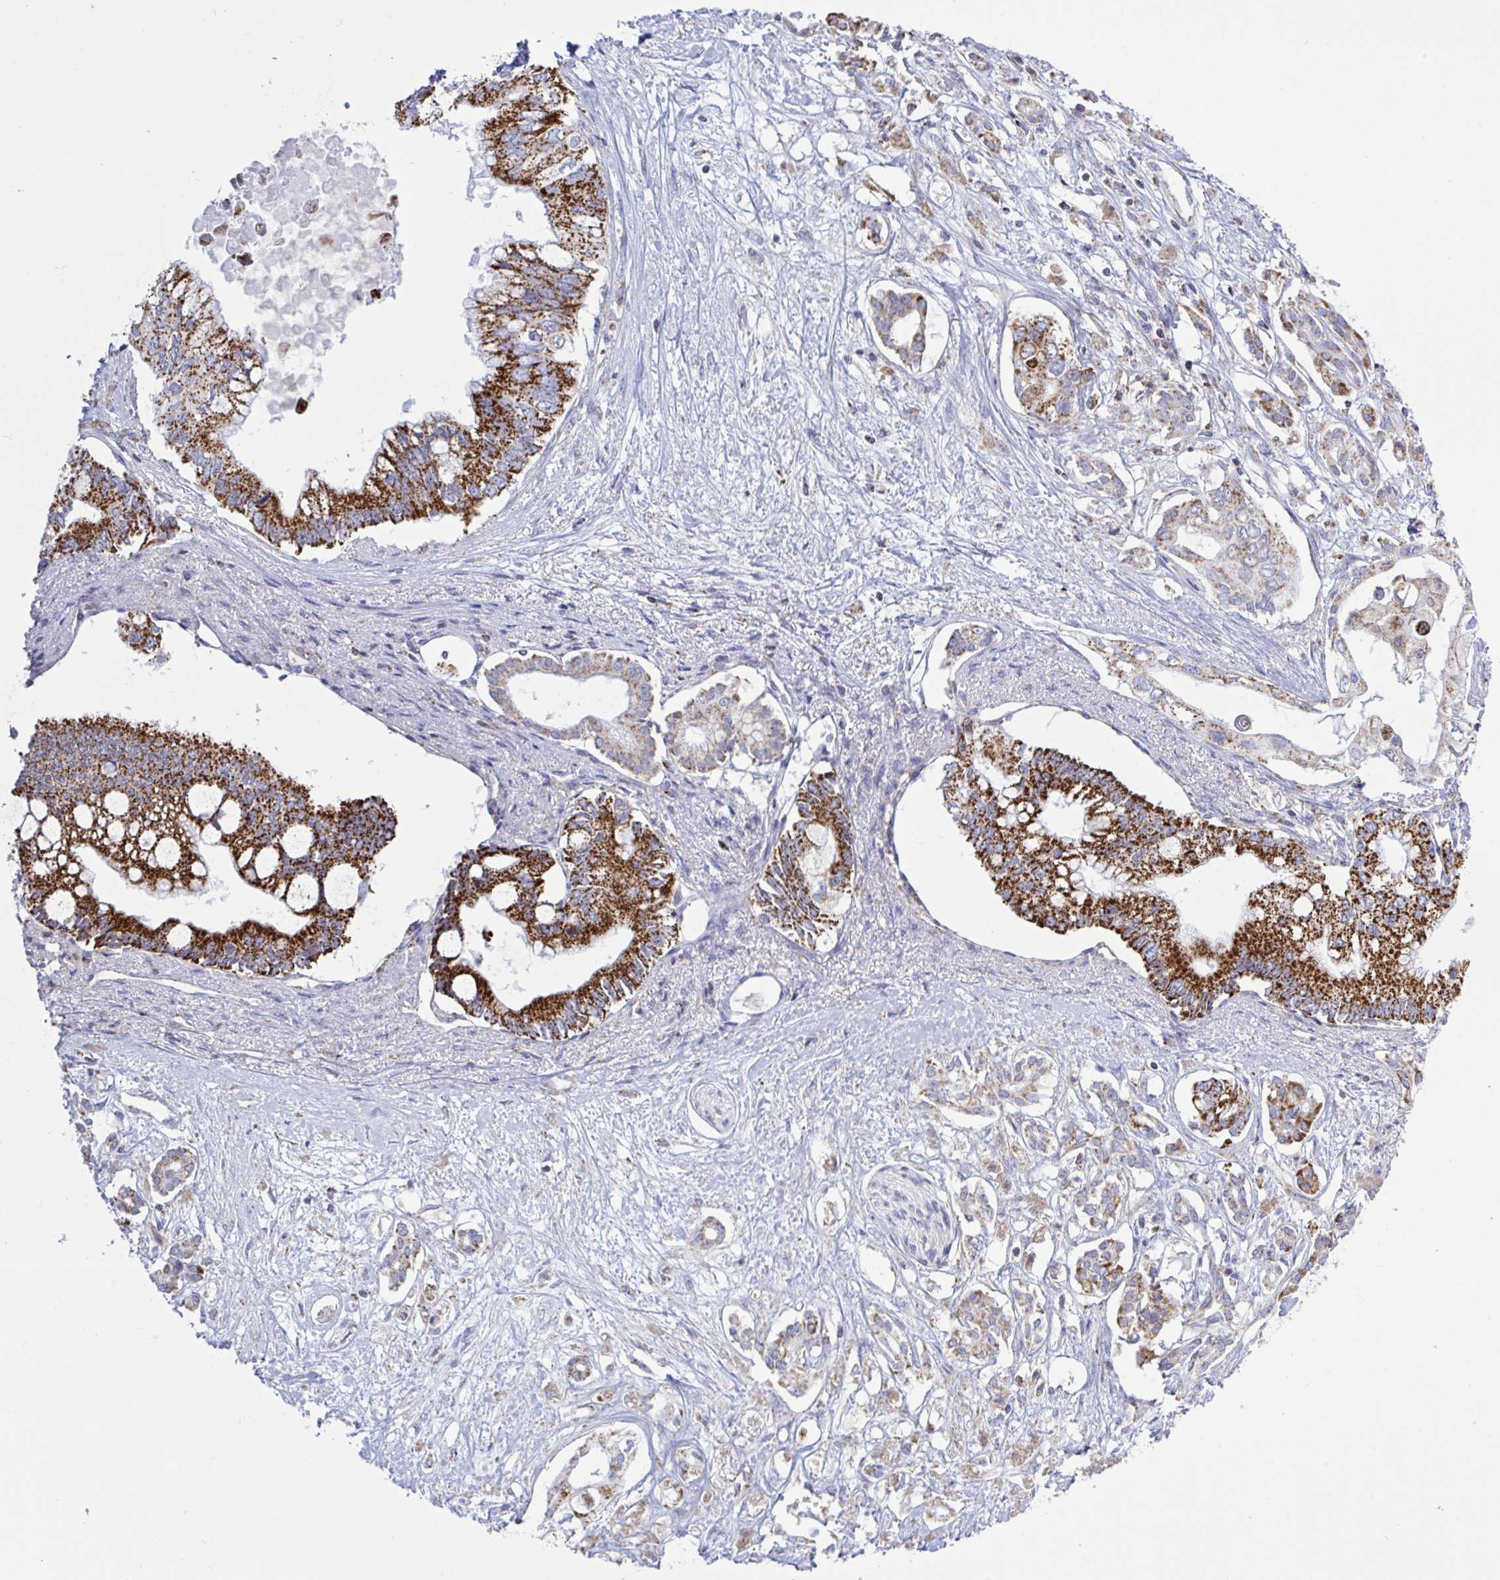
{"staining": {"intensity": "strong", "quantity": "25%-75%", "location": "cytoplasmic/membranous"}, "tissue": "pancreatic cancer", "cell_type": "Tumor cells", "image_type": "cancer", "snomed": [{"axis": "morphology", "description": "Adenocarcinoma, NOS"}, {"axis": "topography", "description": "Pancreas"}], "caption": "A brown stain highlights strong cytoplasmic/membranous staining of a protein in human pancreatic adenocarcinoma tumor cells.", "gene": "HSPE1", "patient": {"sex": "female", "age": 63}}